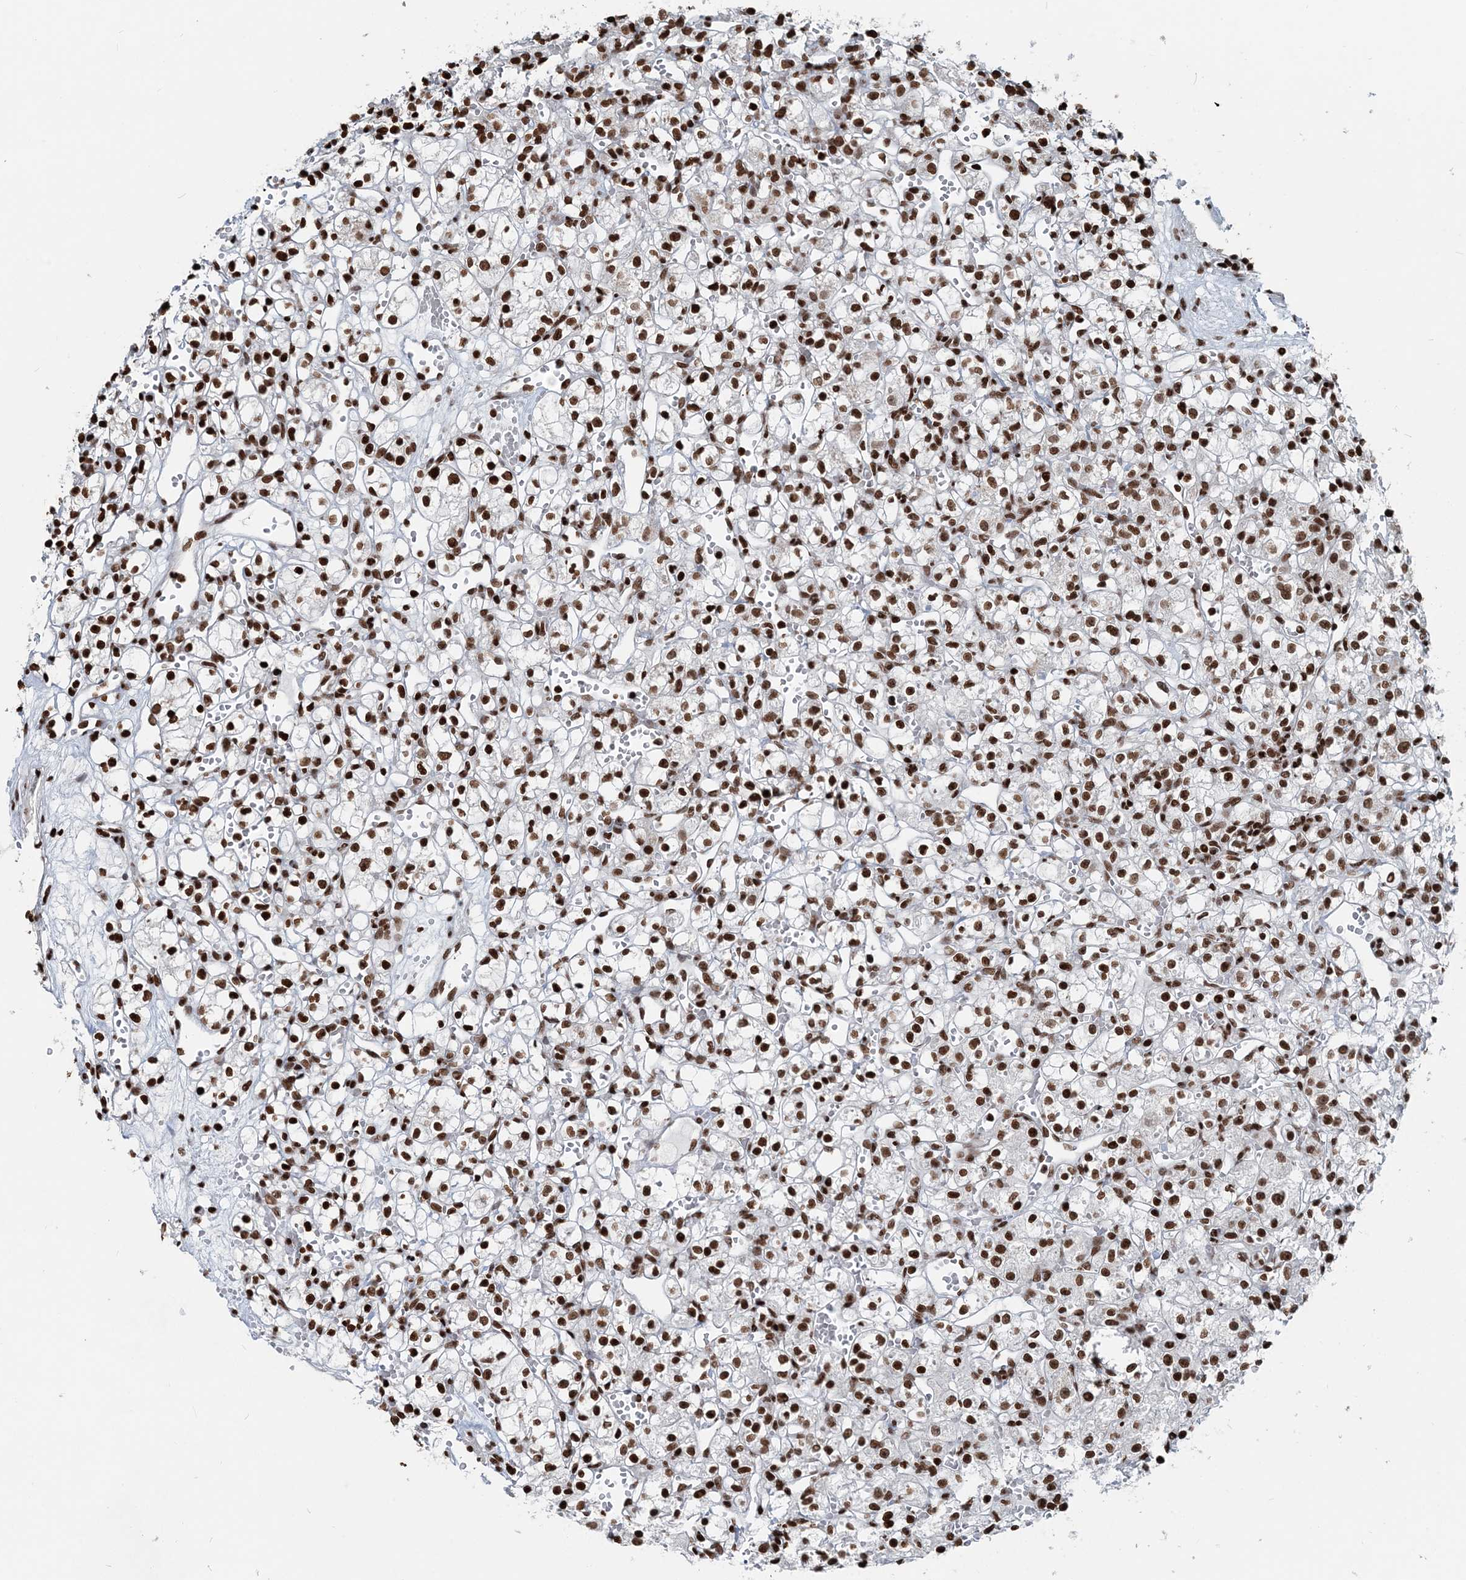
{"staining": {"intensity": "strong", "quantity": ">75%", "location": "nuclear"}, "tissue": "renal cancer", "cell_type": "Tumor cells", "image_type": "cancer", "snomed": [{"axis": "morphology", "description": "Adenocarcinoma, NOS"}, {"axis": "topography", "description": "Kidney"}], "caption": "A high-resolution image shows immunohistochemistry staining of renal cancer, which demonstrates strong nuclear positivity in about >75% of tumor cells.", "gene": "H3-3B", "patient": {"sex": "female", "age": 59}}